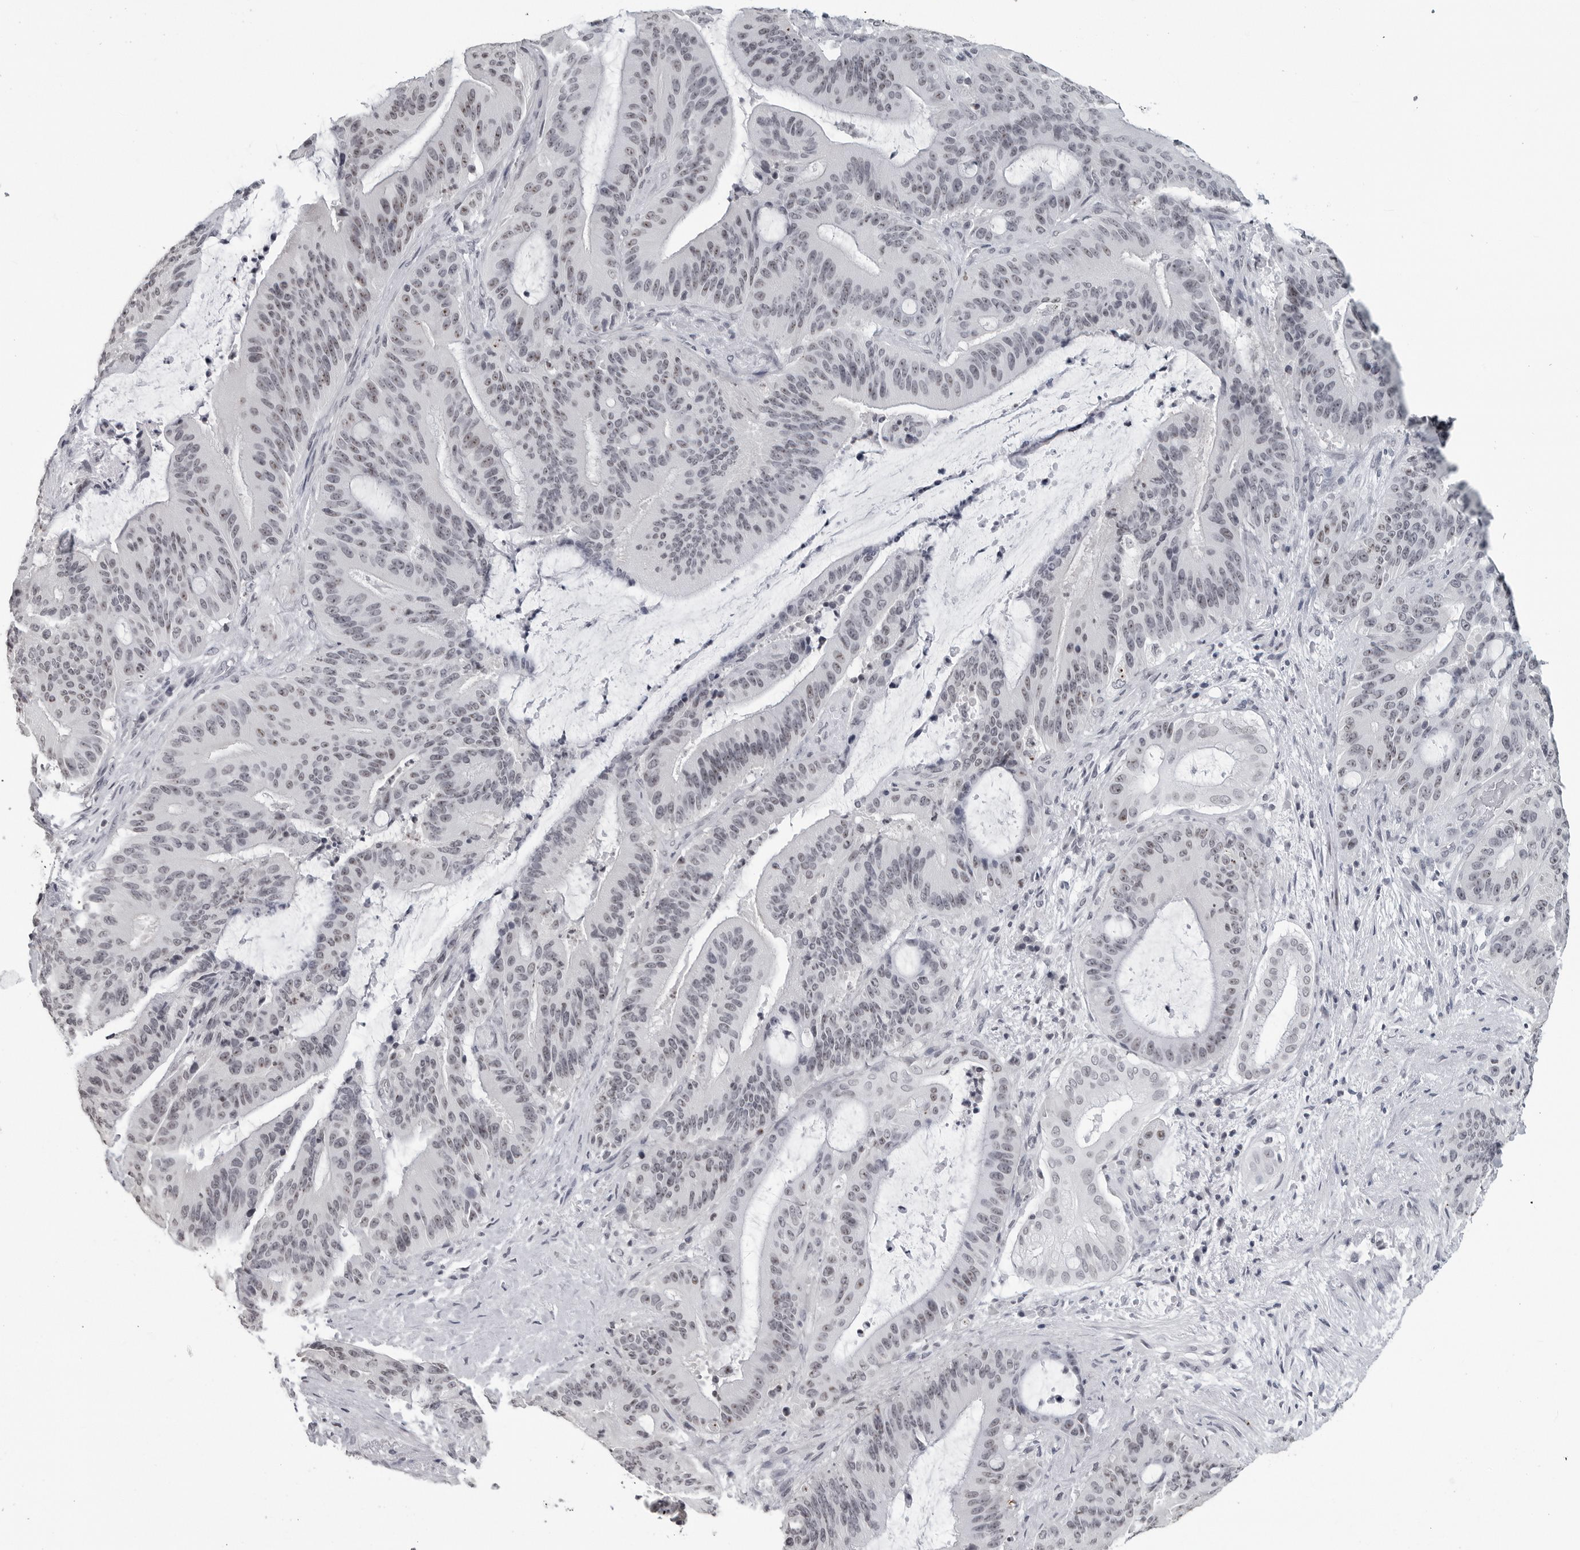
{"staining": {"intensity": "weak", "quantity": "25%-75%", "location": "nuclear"}, "tissue": "liver cancer", "cell_type": "Tumor cells", "image_type": "cancer", "snomed": [{"axis": "morphology", "description": "Normal tissue, NOS"}, {"axis": "morphology", "description": "Cholangiocarcinoma"}, {"axis": "topography", "description": "Liver"}, {"axis": "topography", "description": "Peripheral nerve tissue"}], "caption": "A micrograph of human liver cholangiocarcinoma stained for a protein shows weak nuclear brown staining in tumor cells. The staining was performed using DAB (3,3'-diaminobenzidine) to visualize the protein expression in brown, while the nuclei were stained in blue with hematoxylin (Magnification: 20x).", "gene": "DDX54", "patient": {"sex": "female", "age": 73}}